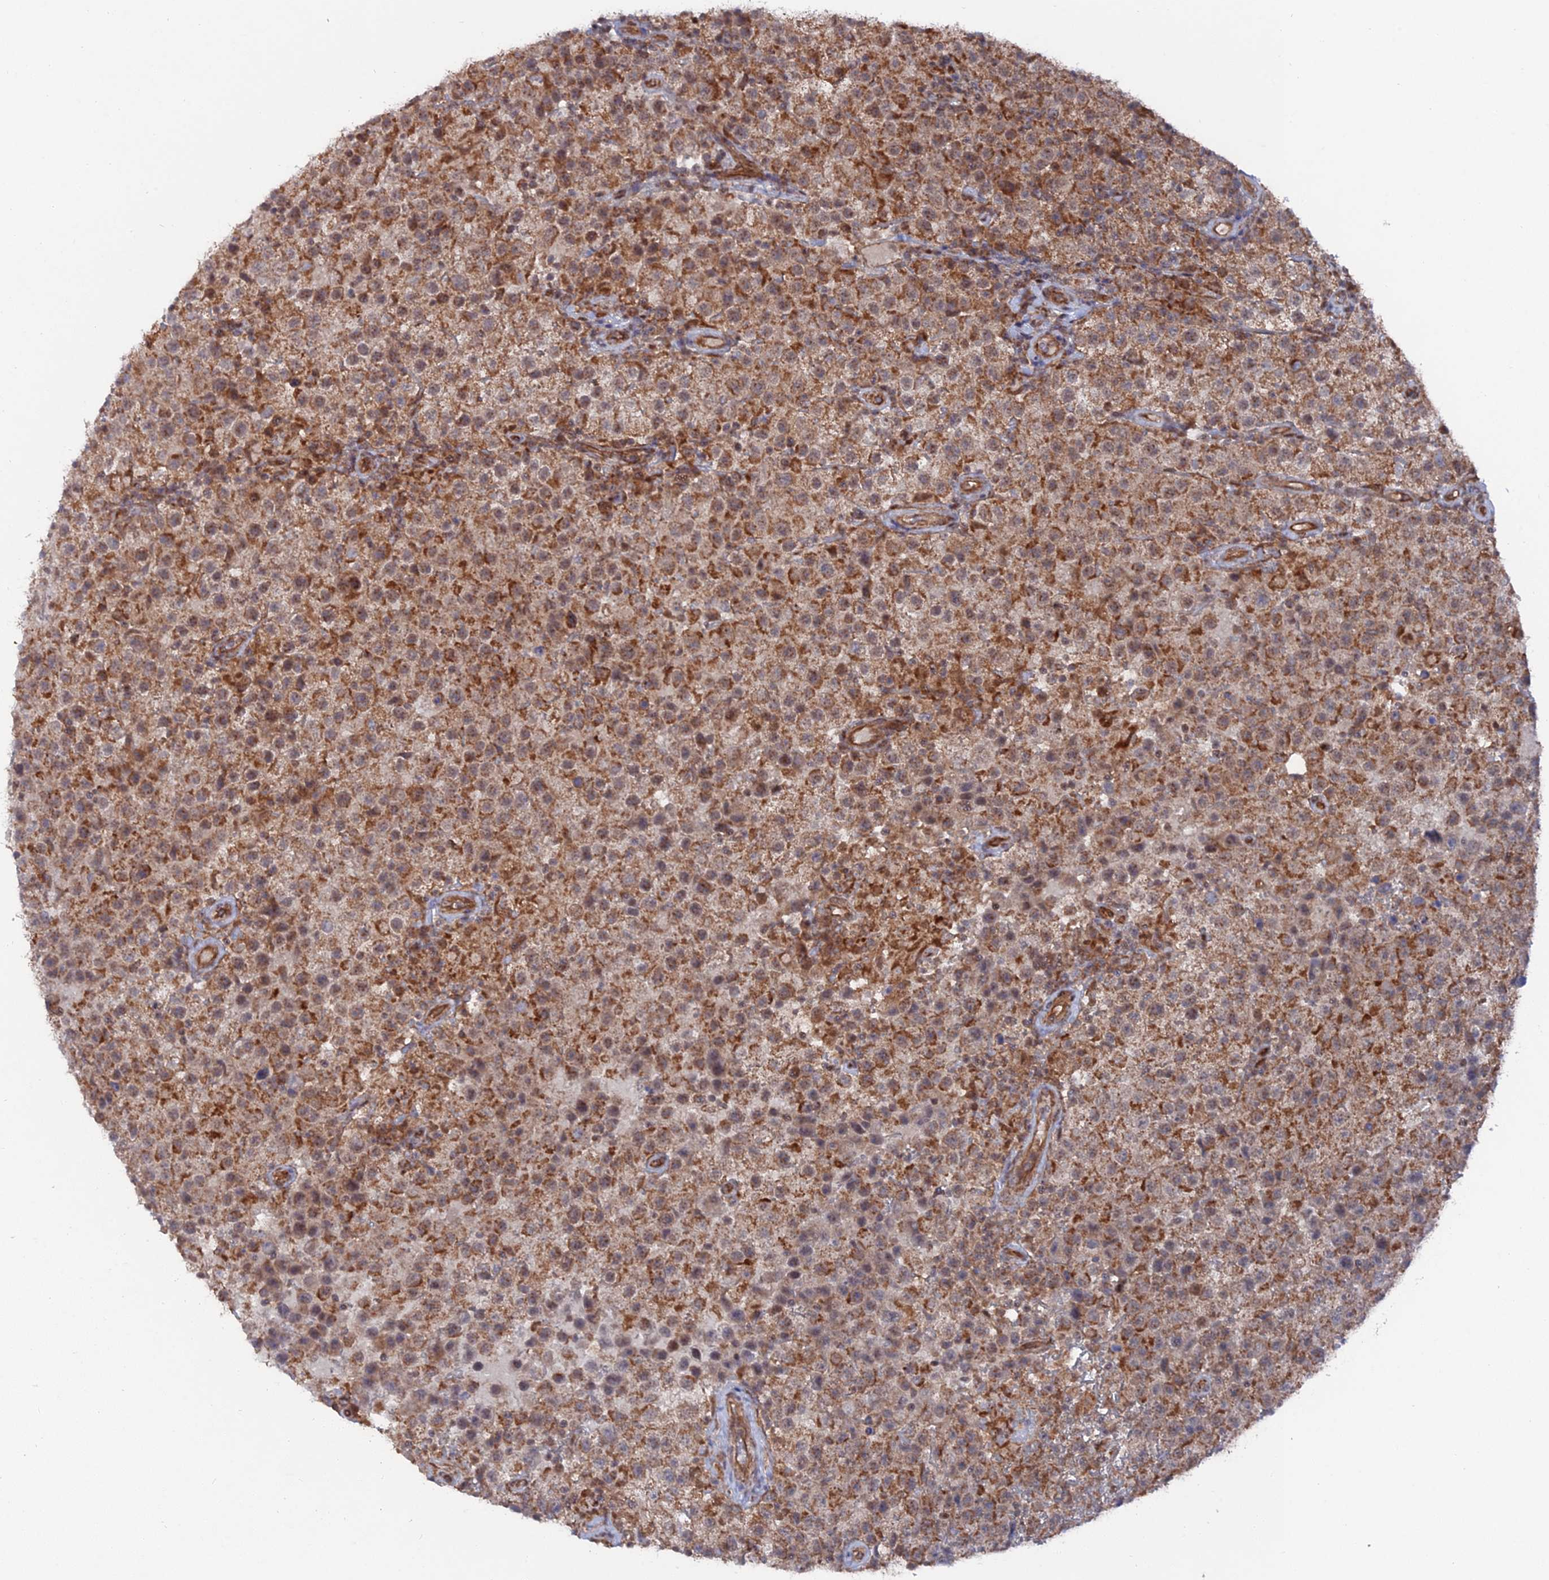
{"staining": {"intensity": "moderate", "quantity": "25%-75%", "location": "cytoplasmic/membranous"}, "tissue": "testis cancer", "cell_type": "Tumor cells", "image_type": "cancer", "snomed": [{"axis": "morphology", "description": "Seminoma, NOS"}, {"axis": "morphology", "description": "Carcinoma, Embryonal, NOS"}, {"axis": "topography", "description": "Testis"}], "caption": "The photomicrograph exhibits staining of testis cancer, revealing moderate cytoplasmic/membranous protein expression (brown color) within tumor cells. (DAB (3,3'-diaminobenzidine) IHC, brown staining for protein, blue staining for nuclei).", "gene": "UNC5D", "patient": {"sex": "male", "age": 41}}